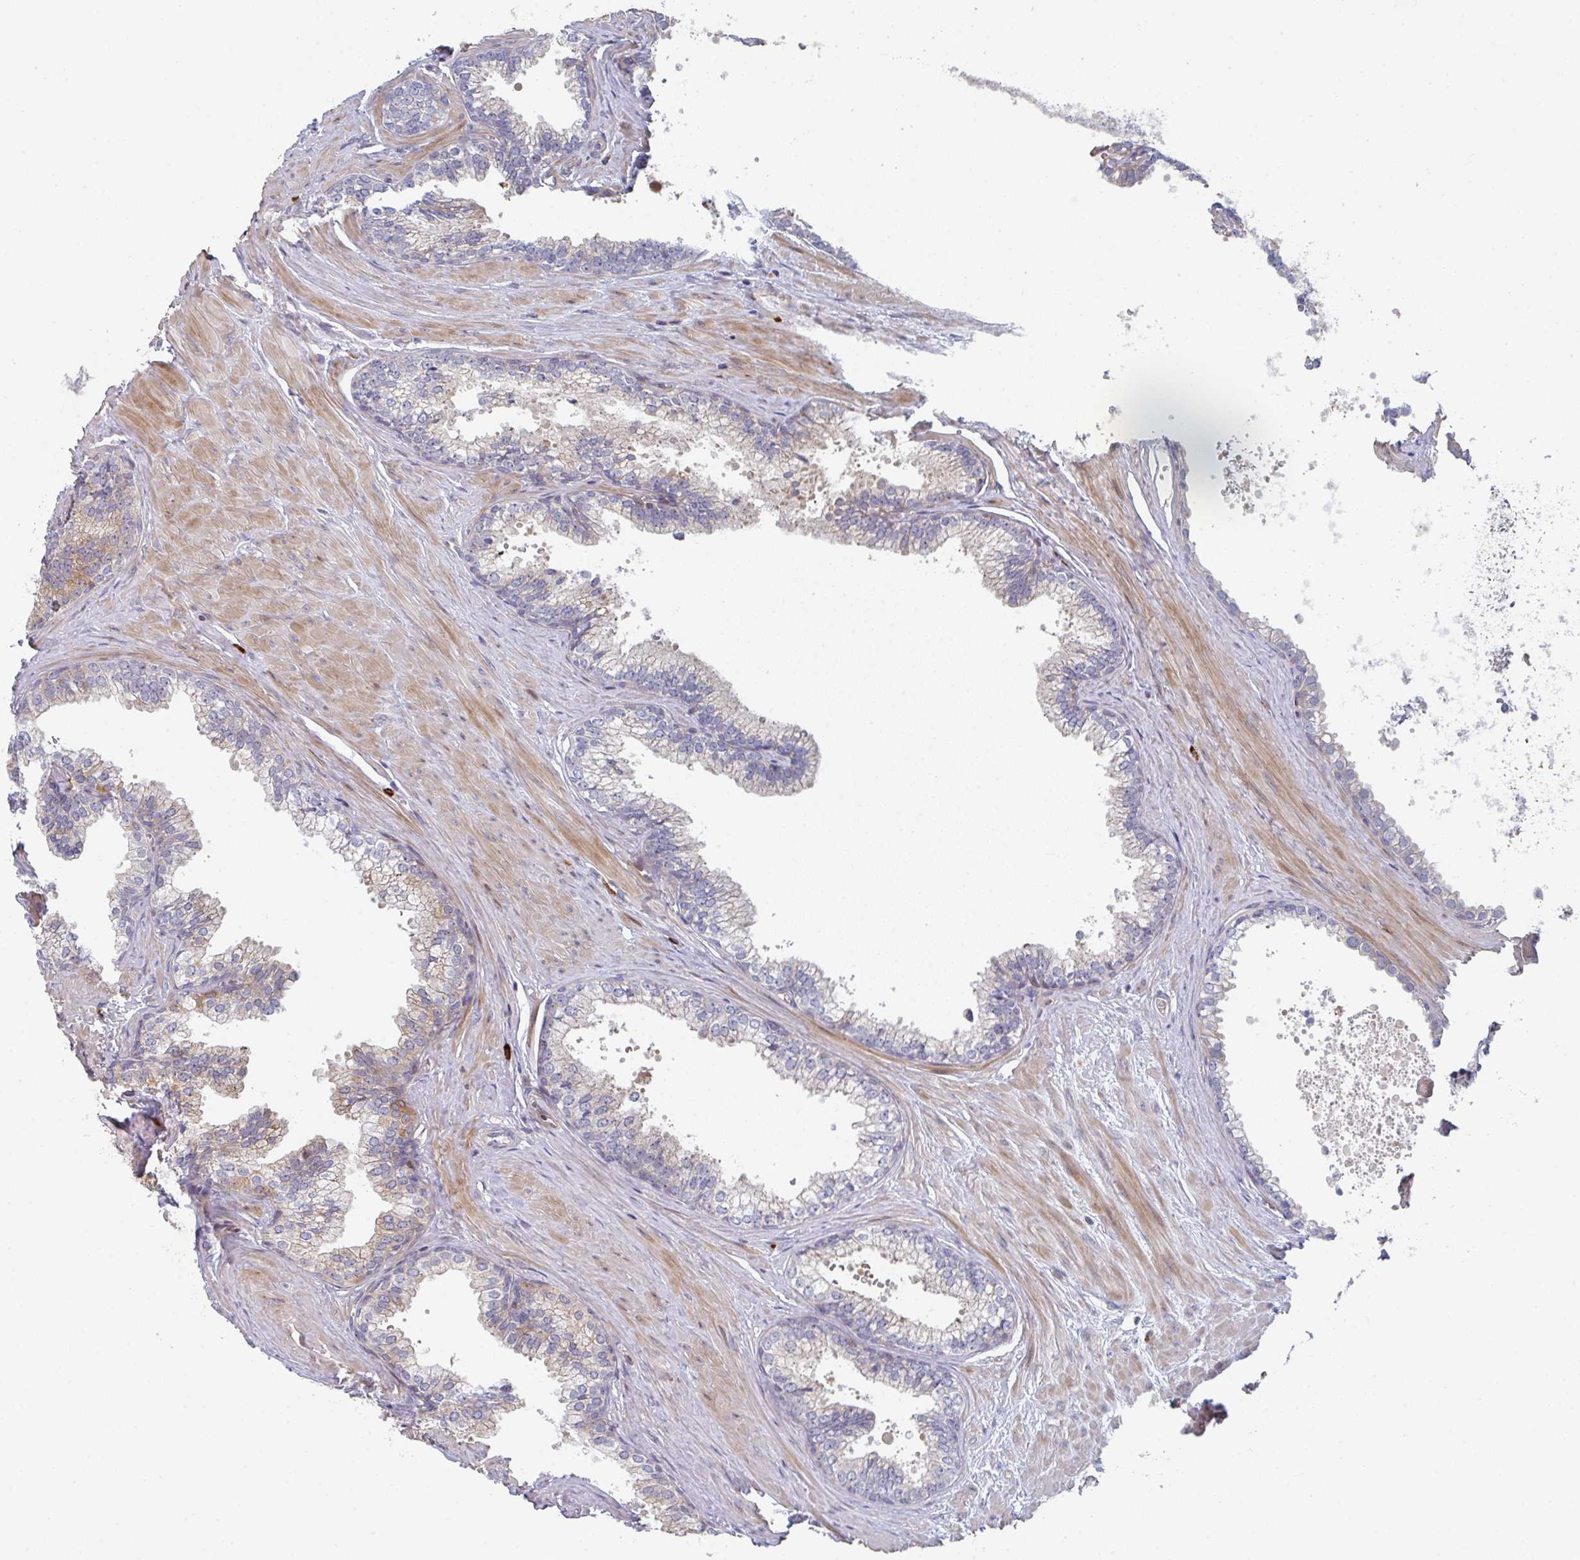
{"staining": {"intensity": "moderate", "quantity": "25%-75%", "location": "cytoplasmic/membranous"}, "tissue": "prostate", "cell_type": "Glandular cells", "image_type": "normal", "snomed": [{"axis": "morphology", "description": "Normal tissue, NOS"}, {"axis": "topography", "description": "Prostate"}, {"axis": "topography", "description": "Peripheral nerve tissue"}], "caption": "Immunohistochemical staining of unremarkable human prostate exhibits moderate cytoplasmic/membranous protein expression in approximately 25%-75% of glandular cells.", "gene": "ZNF644", "patient": {"sex": "male", "age": 55}}